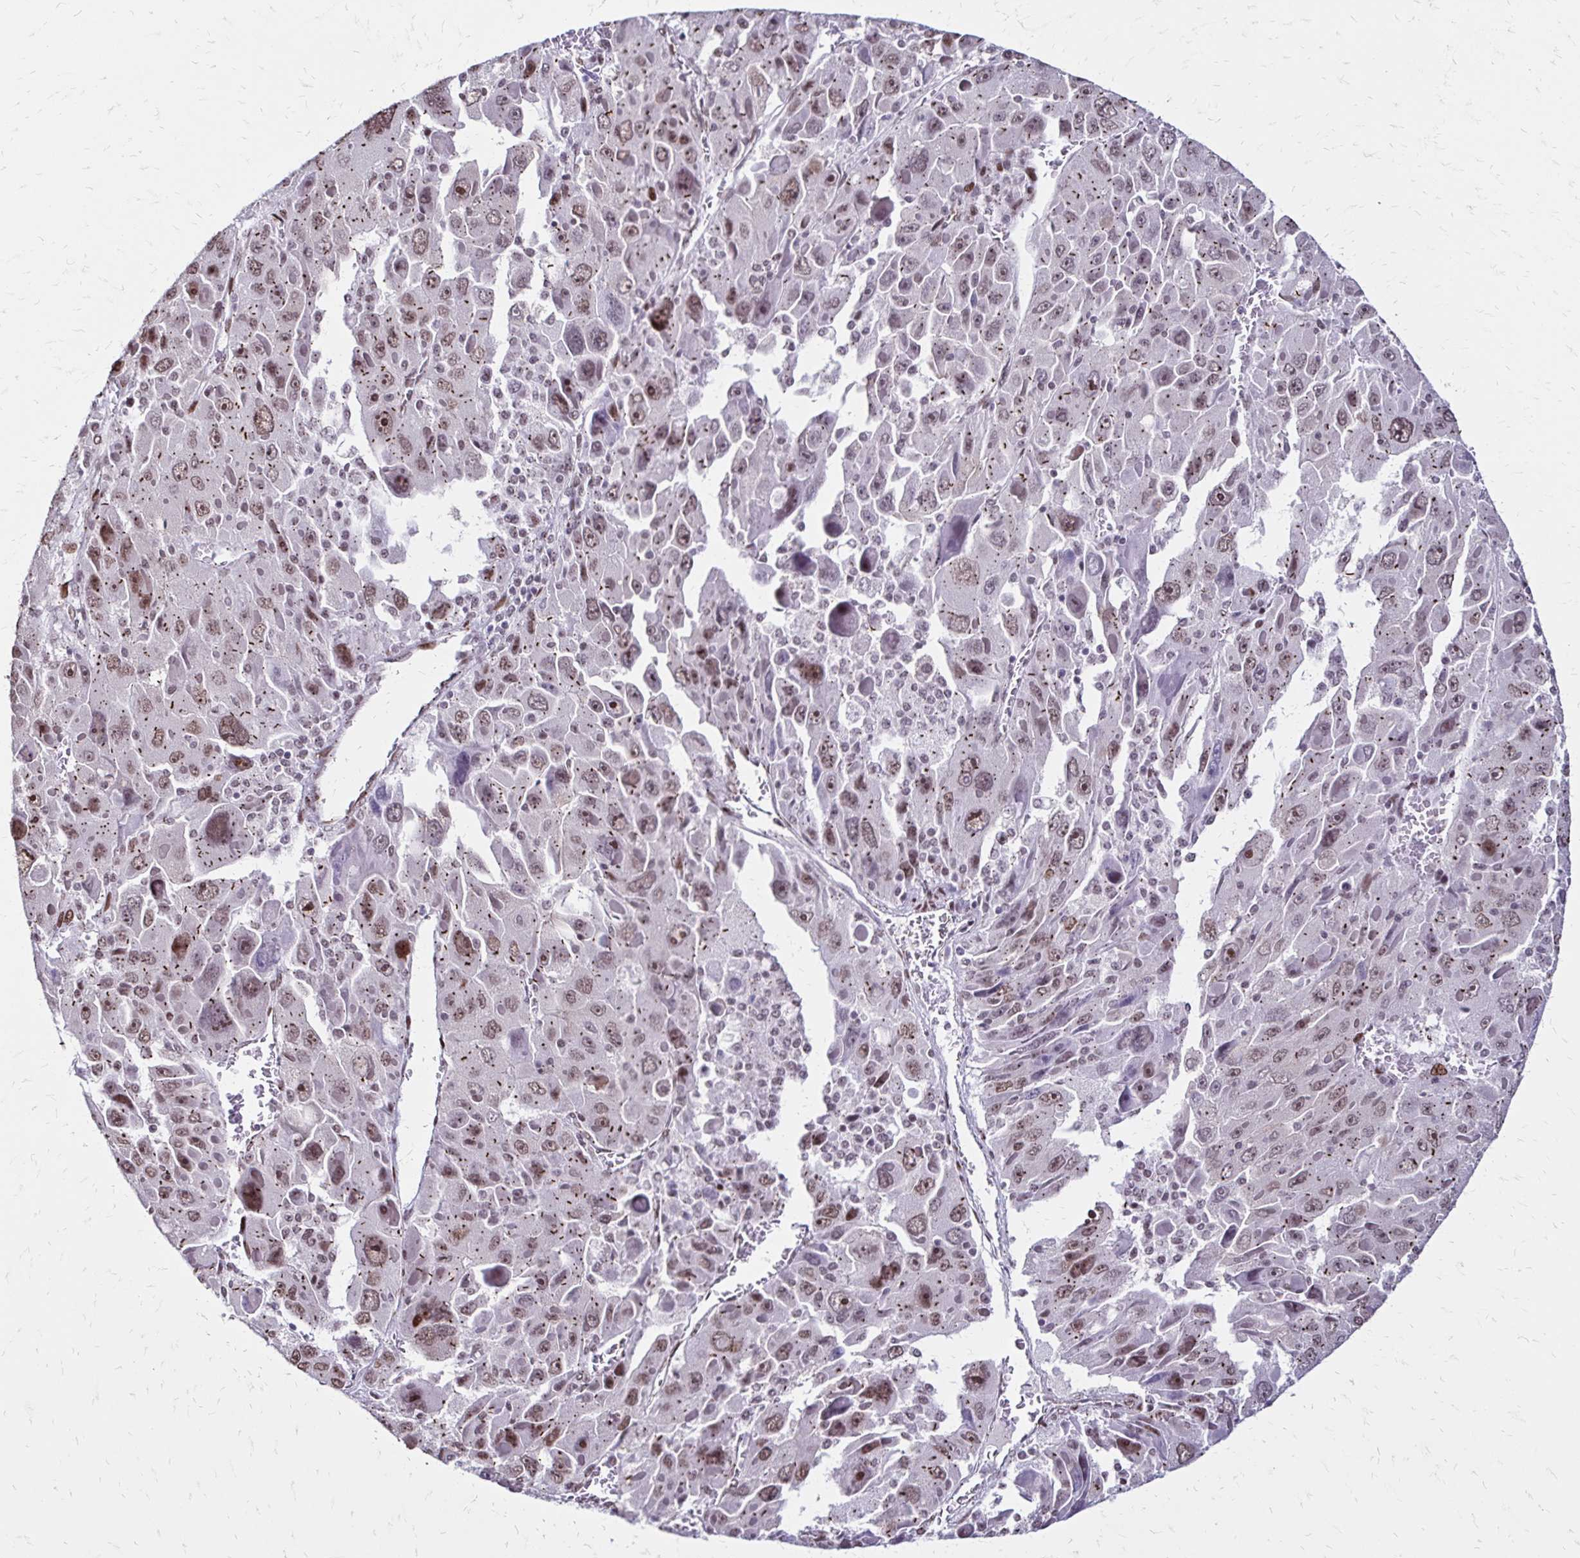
{"staining": {"intensity": "weak", "quantity": ">75%", "location": "cytoplasmic/membranous,nuclear"}, "tissue": "liver cancer", "cell_type": "Tumor cells", "image_type": "cancer", "snomed": [{"axis": "morphology", "description": "Carcinoma, Hepatocellular, NOS"}, {"axis": "topography", "description": "Liver"}], "caption": "A micrograph of liver cancer stained for a protein shows weak cytoplasmic/membranous and nuclear brown staining in tumor cells.", "gene": "TOB1", "patient": {"sex": "female", "age": 41}}